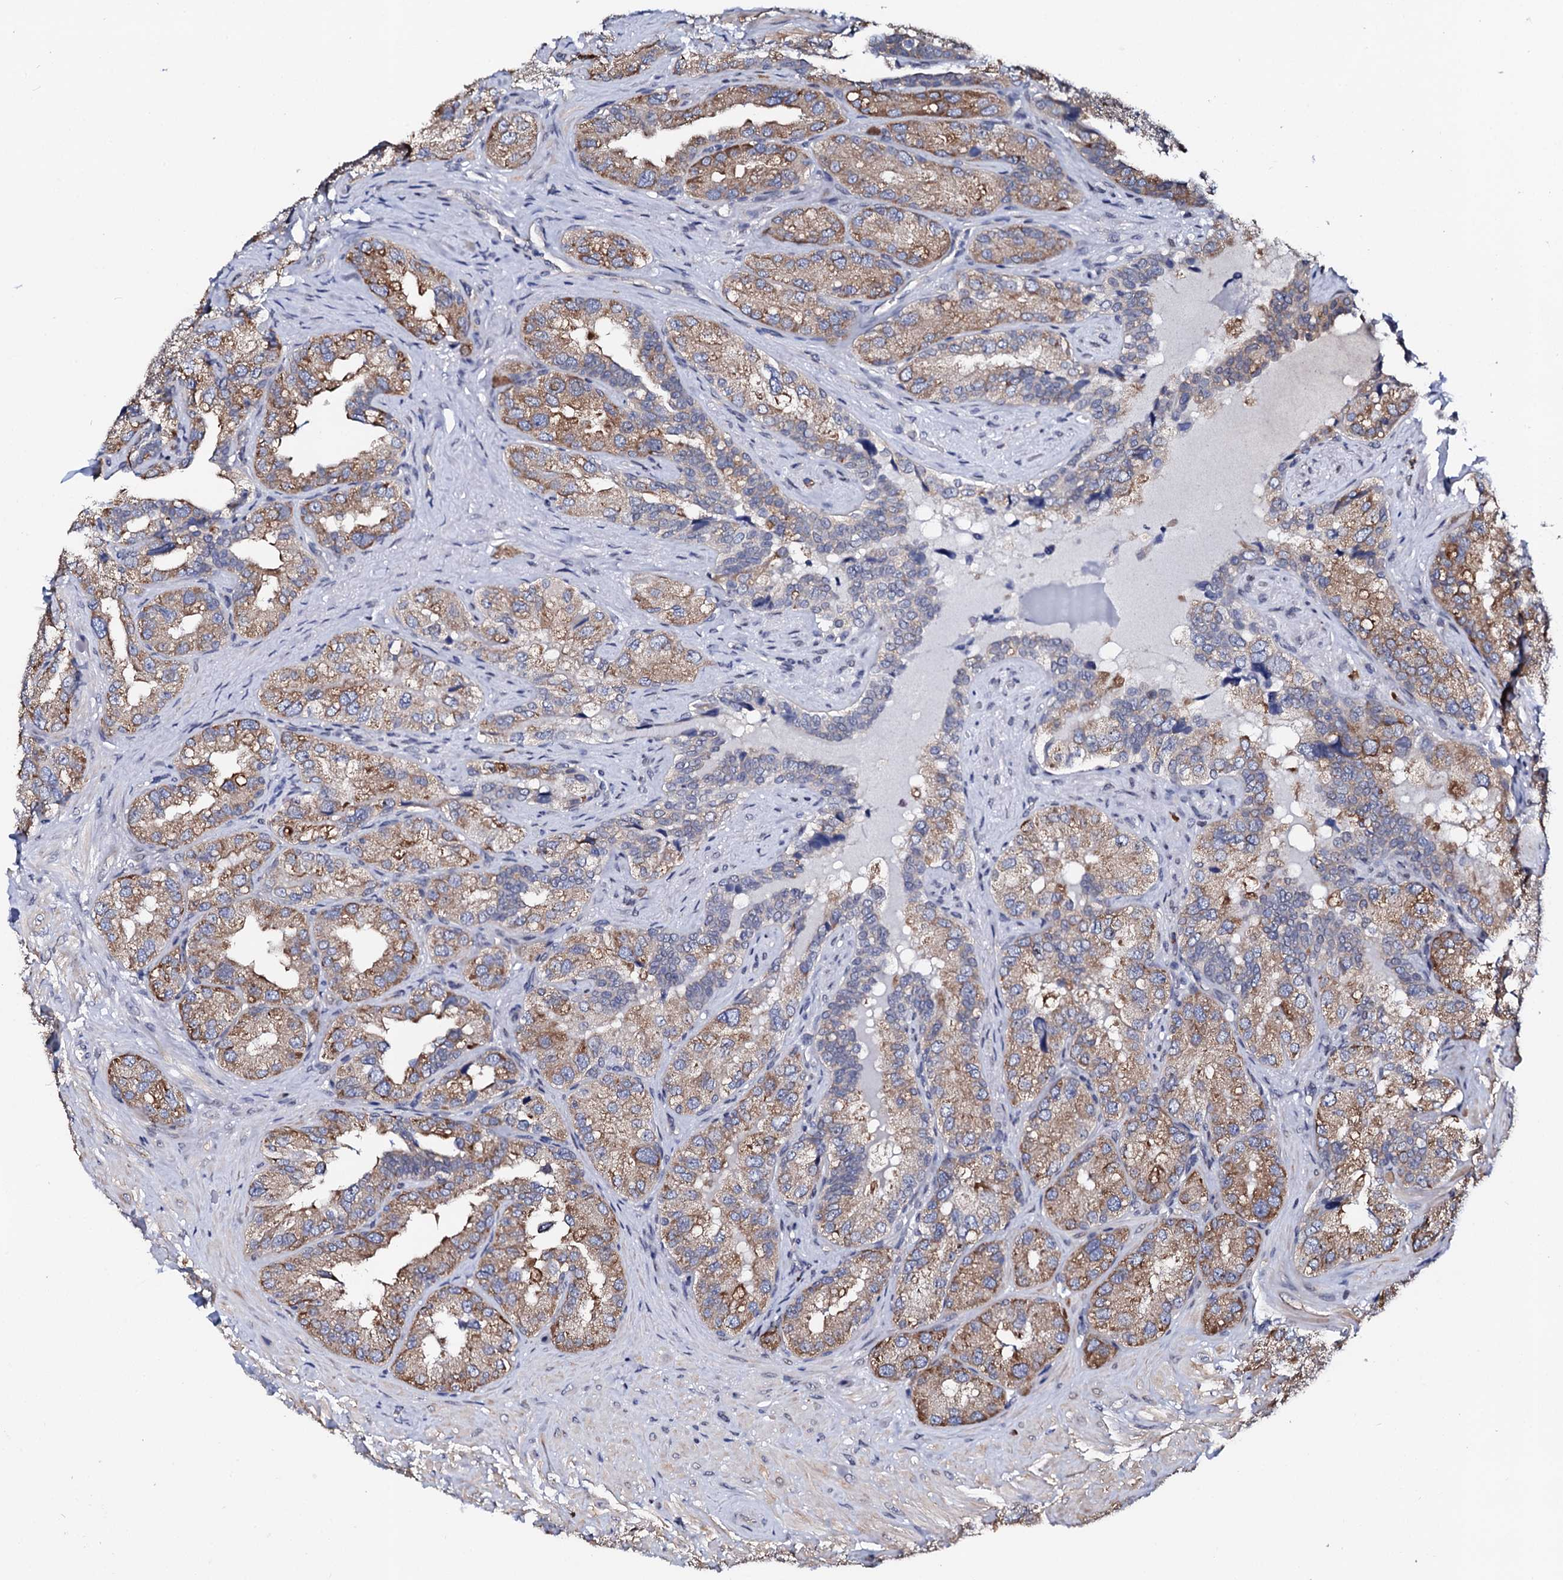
{"staining": {"intensity": "moderate", "quantity": ">75%", "location": "cytoplasmic/membranous"}, "tissue": "seminal vesicle", "cell_type": "Glandular cells", "image_type": "normal", "snomed": [{"axis": "morphology", "description": "Normal tissue, NOS"}, {"axis": "topography", "description": "Seminal veicle"}, {"axis": "topography", "description": "Peripheral nerve tissue"}], "caption": "Moderate cytoplasmic/membranous staining for a protein is present in approximately >75% of glandular cells of normal seminal vesicle using IHC.", "gene": "NUP58", "patient": {"sex": "male", "age": 67}}